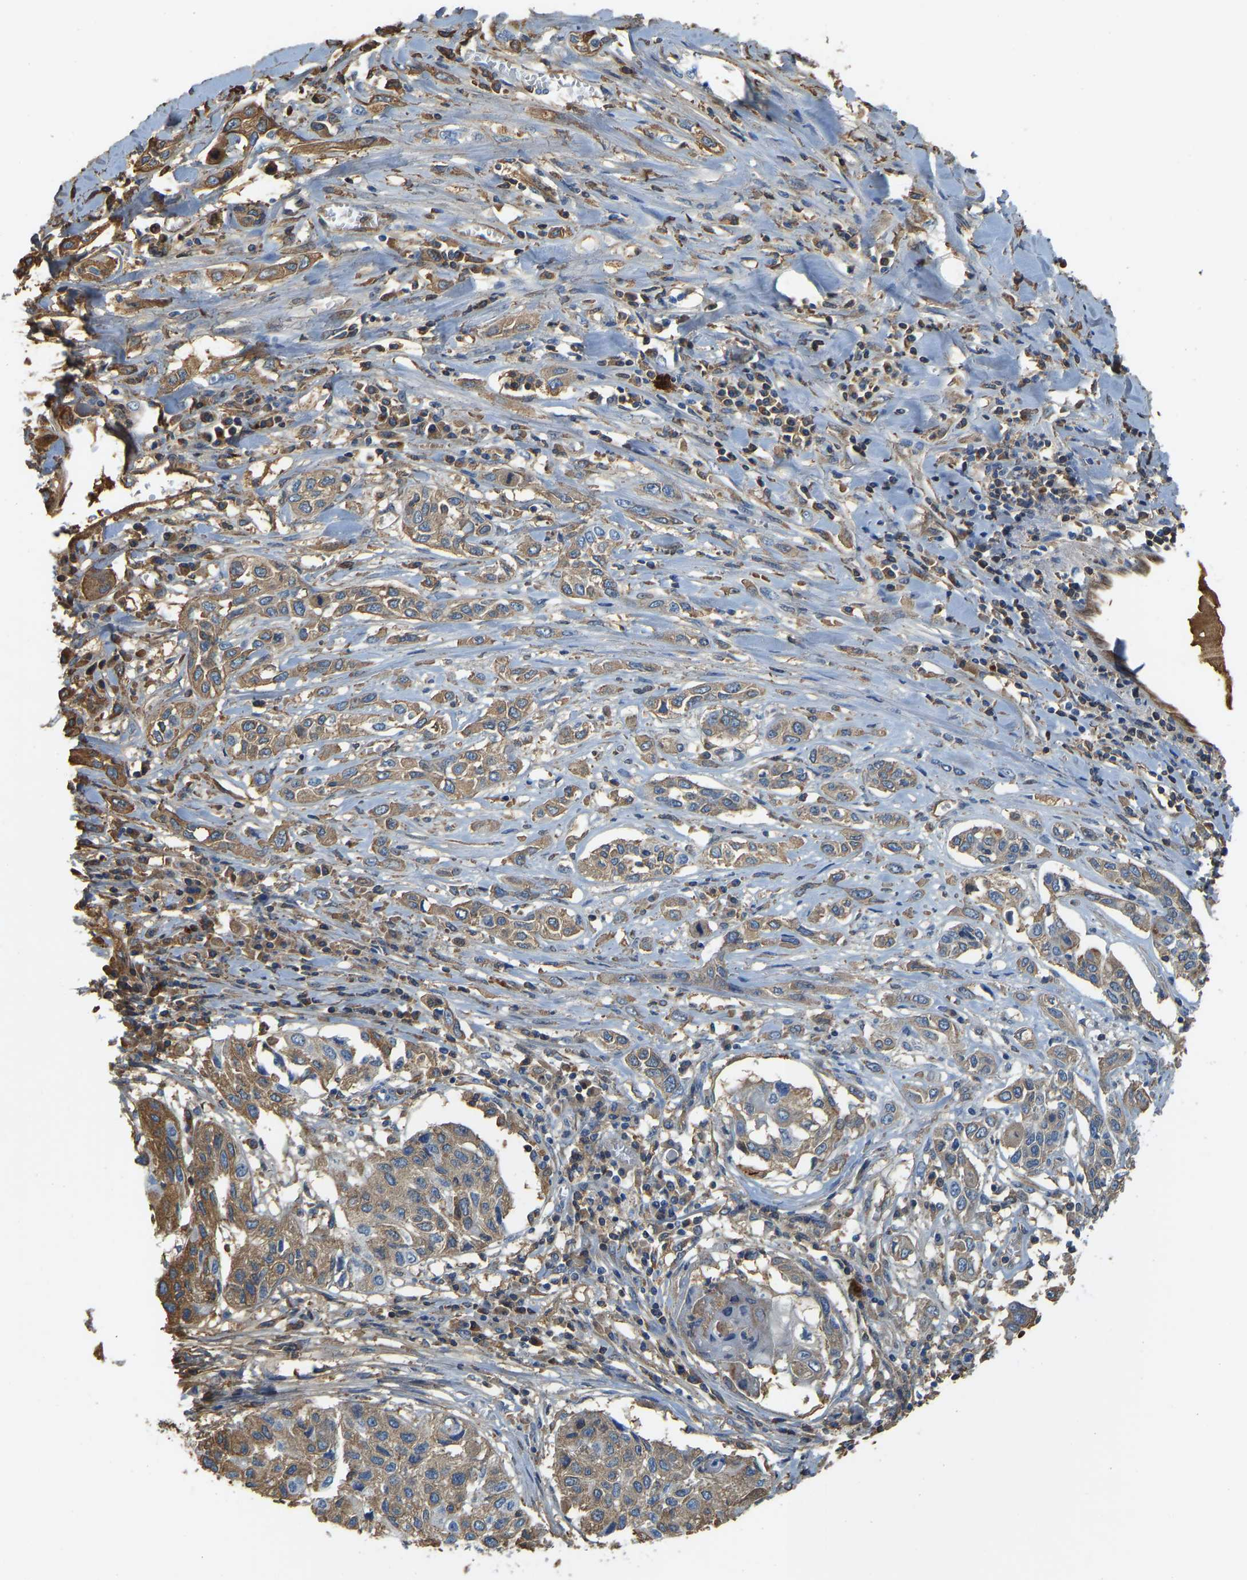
{"staining": {"intensity": "moderate", "quantity": ">75%", "location": "cytoplasmic/membranous"}, "tissue": "lung cancer", "cell_type": "Tumor cells", "image_type": "cancer", "snomed": [{"axis": "morphology", "description": "Squamous cell carcinoma, NOS"}, {"axis": "topography", "description": "Lung"}], "caption": "Squamous cell carcinoma (lung) was stained to show a protein in brown. There is medium levels of moderate cytoplasmic/membranous positivity in about >75% of tumor cells.", "gene": "THBS4", "patient": {"sex": "male", "age": 71}}